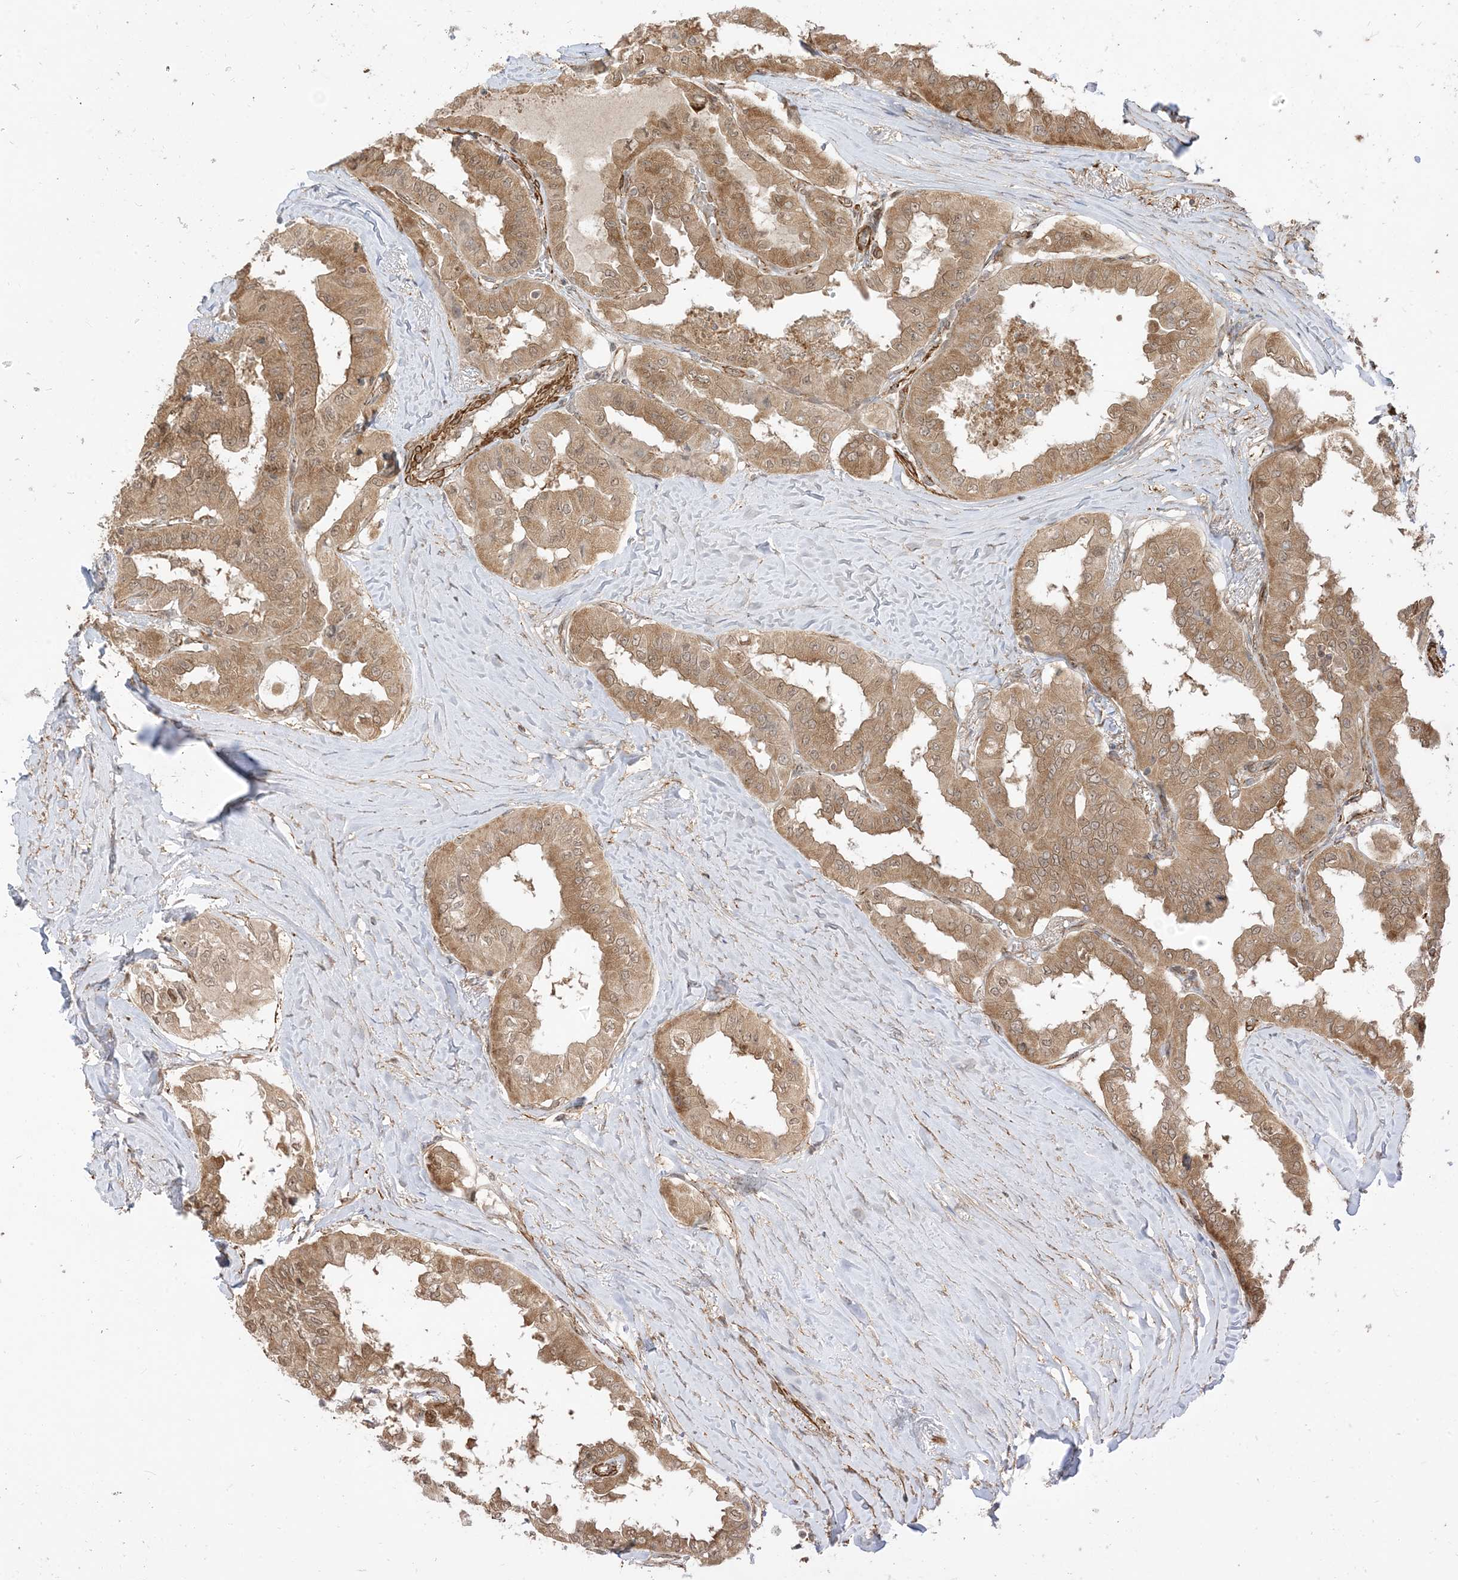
{"staining": {"intensity": "moderate", "quantity": ">75%", "location": "cytoplasmic/membranous"}, "tissue": "thyroid cancer", "cell_type": "Tumor cells", "image_type": "cancer", "snomed": [{"axis": "morphology", "description": "Papillary adenocarcinoma, NOS"}, {"axis": "topography", "description": "Thyroid gland"}], "caption": "Protein expression analysis of thyroid cancer (papillary adenocarcinoma) reveals moderate cytoplasmic/membranous positivity in approximately >75% of tumor cells. (Brightfield microscopy of DAB IHC at high magnification).", "gene": "TBCC", "patient": {"sex": "female", "age": 59}}